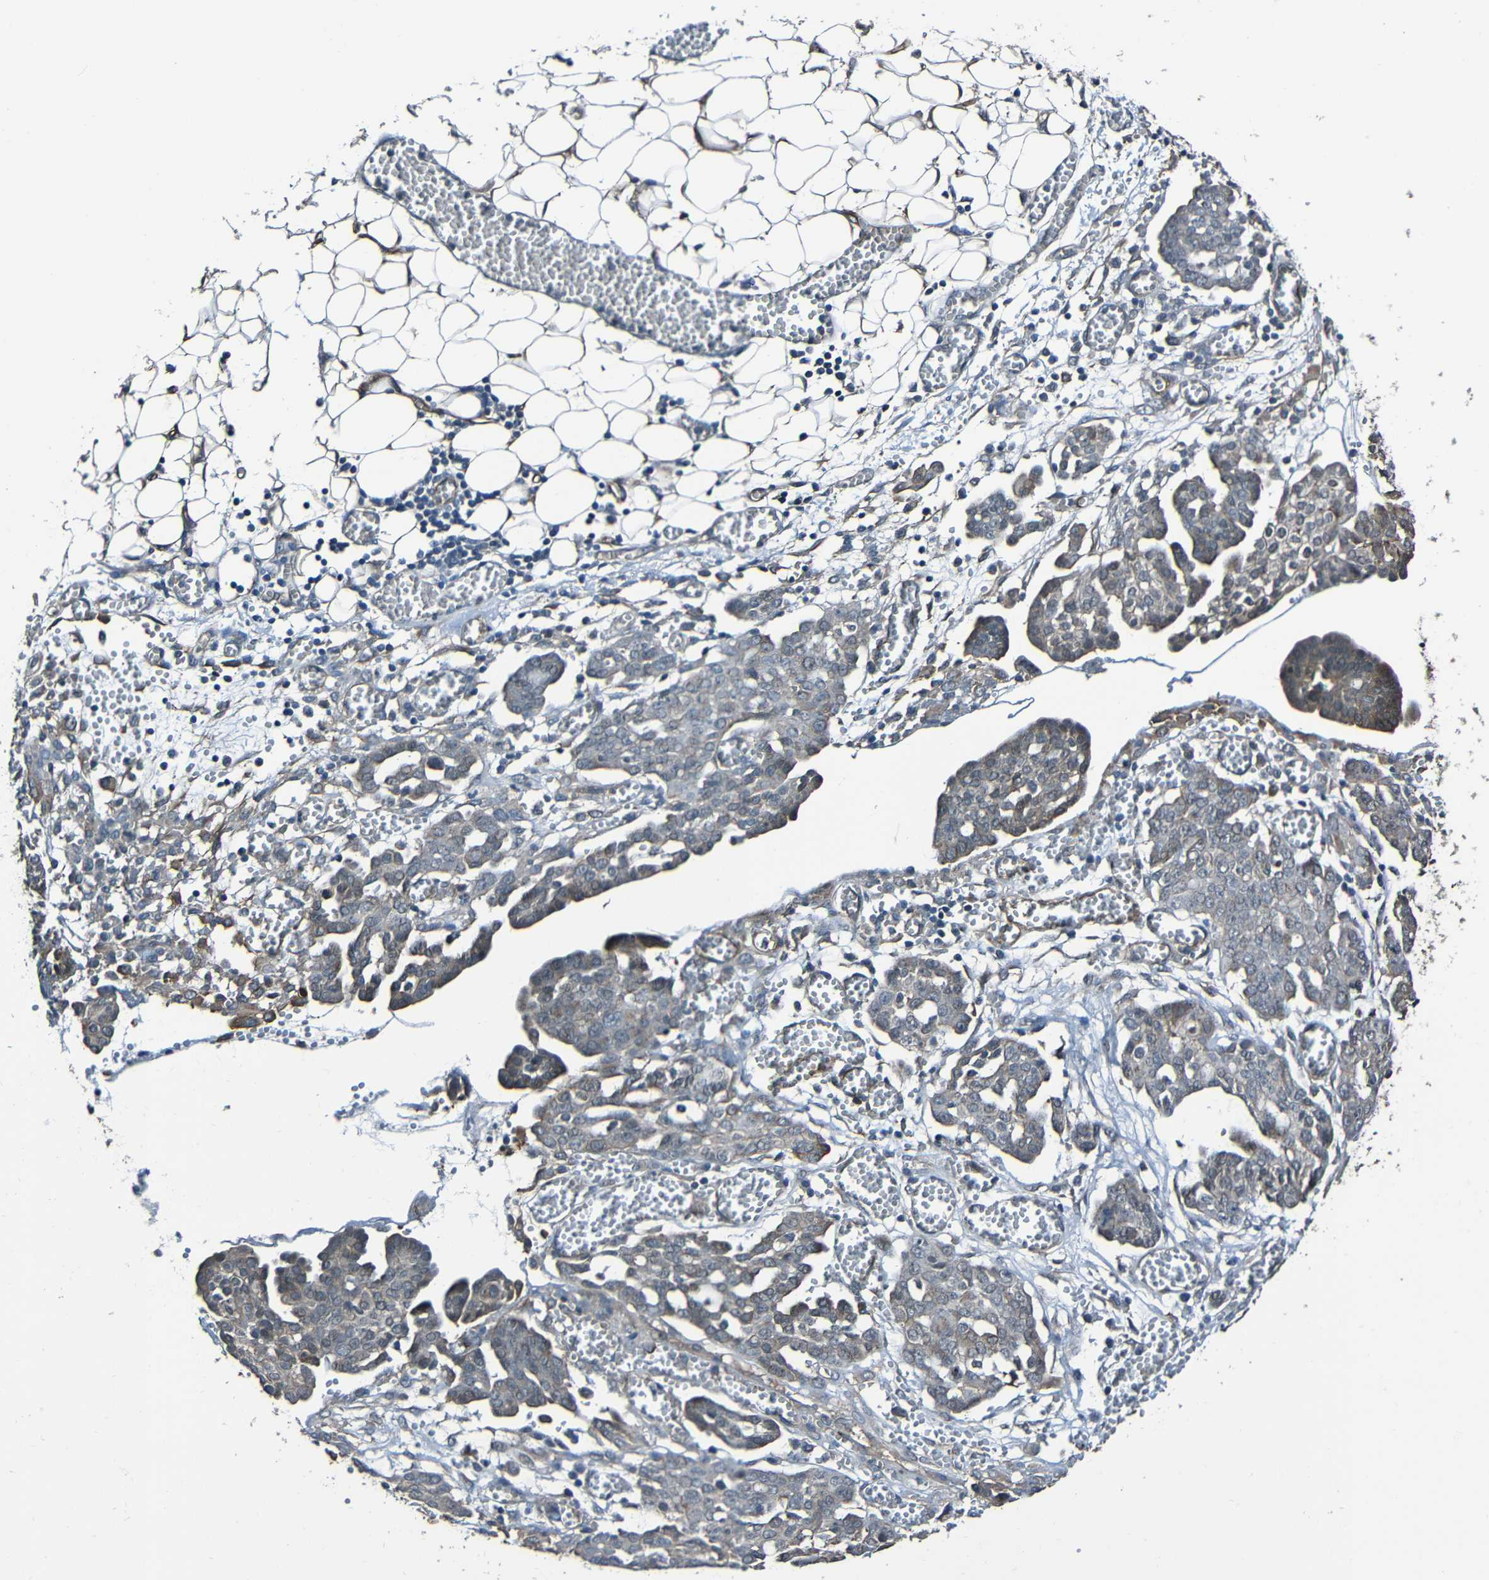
{"staining": {"intensity": "weak", "quantity": "<25%", "location": "cytoplasmic/membranous"}, "tissue": "ovarian cancer", "cell_type": "Tumor cells", "image_type": "cancer", "snomed": [{"axis": "morphology", "description": "Cystadenocarcinoma, serous, NOS"}, {"axis": "topography", "description": "Soft tissue"}, {"axis": "topography", "description": "Ovary"}], "caption": "A micrograph of ovarian cancer (serous cystadenocarcinoma) stained for a protein exhibits no brown staining in tumor cells. Brightfield microscopy of immunohistochemistry (IHC) stained with DAB (brown) and hematoxylin (blue), captured at high magnification.", "gene": "LGR5", "patient": {"sex": "female", "age": 57}}